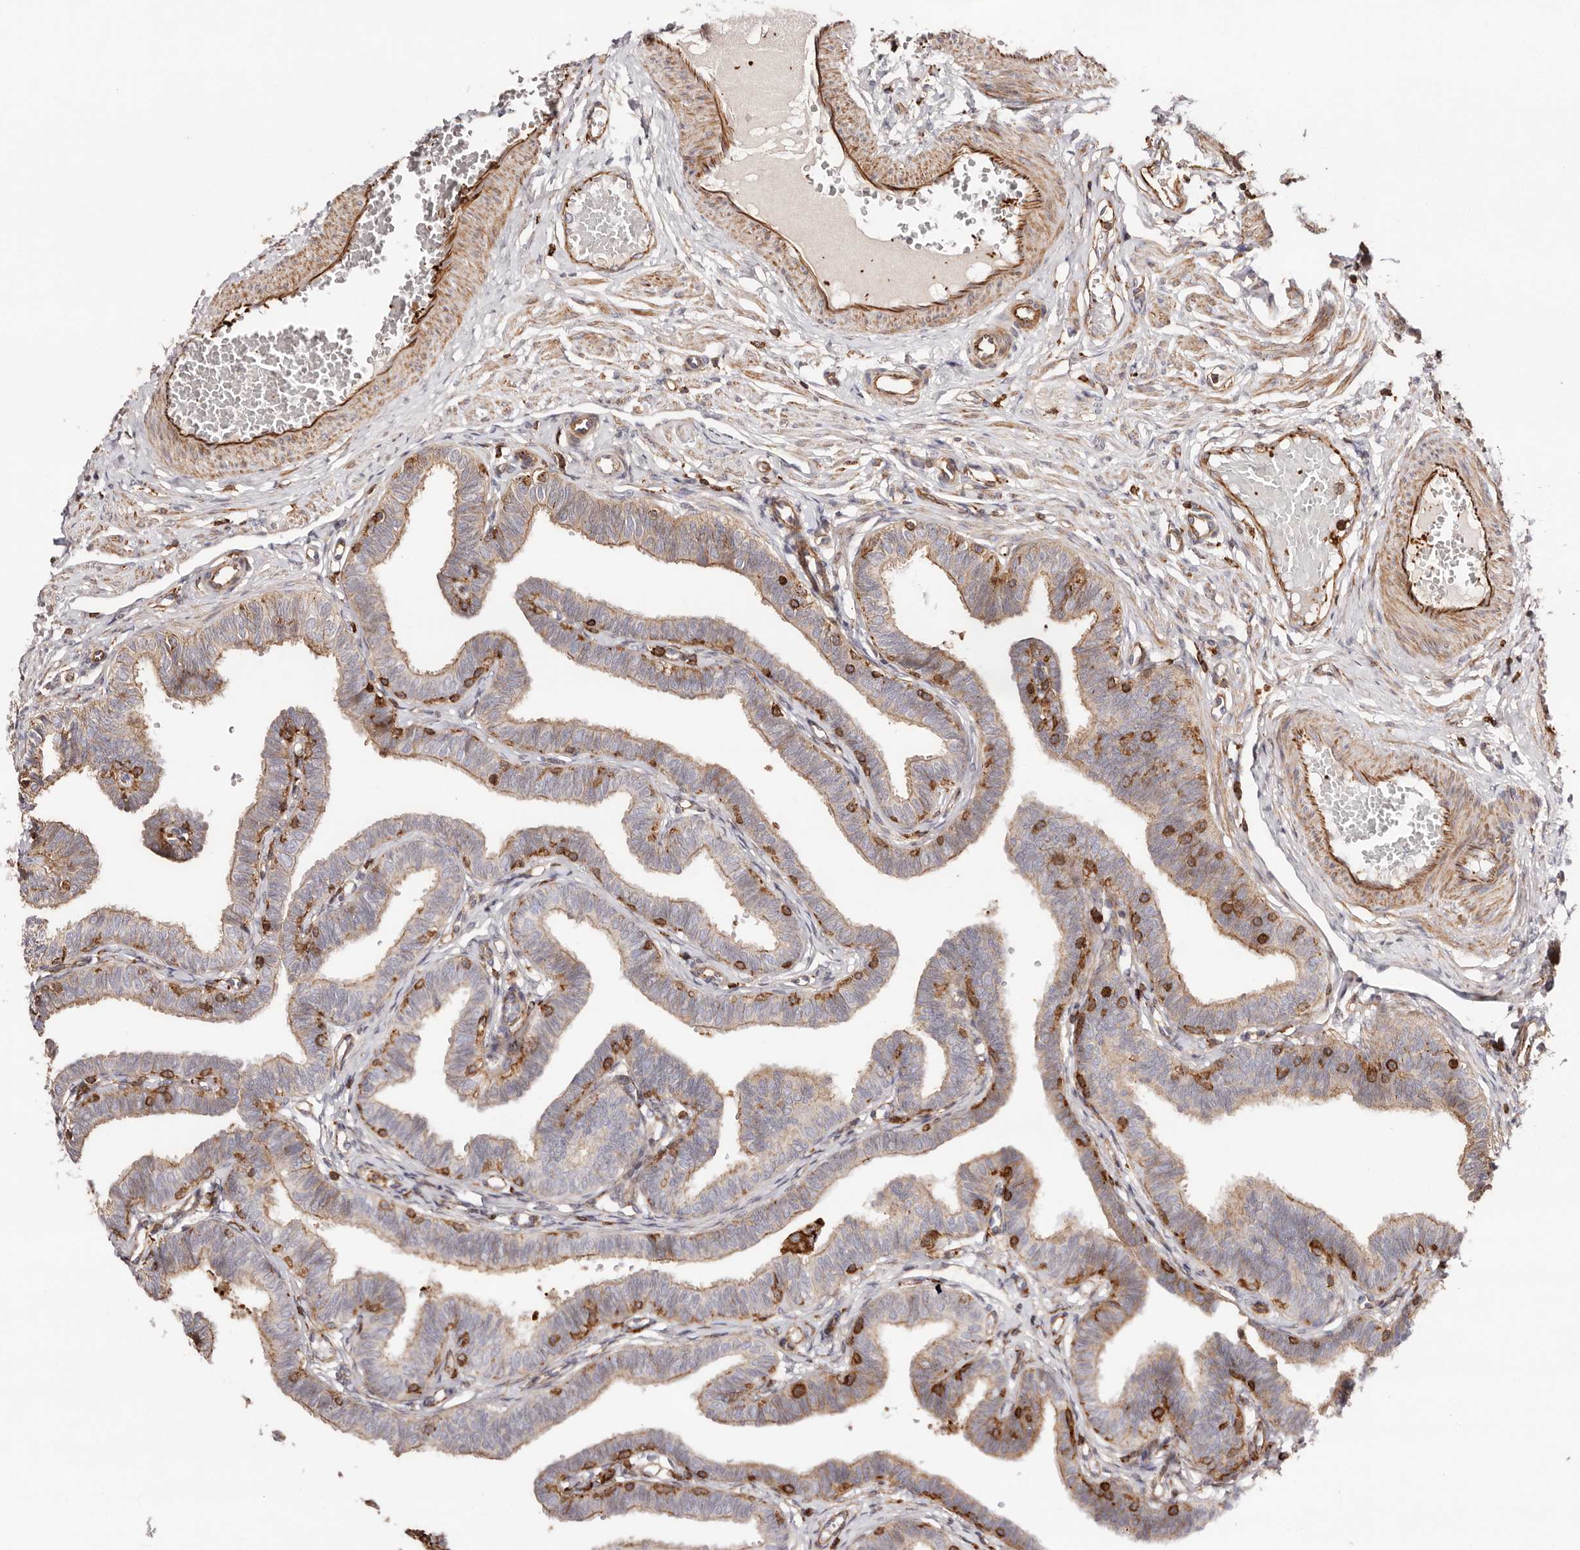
{"staining": {"intensity": "moderate", "quantity": ">75%", "location": "cytoplasmic/membranous"}, "tissue": "fallopian tube", "cell_type": "Glandular cells", "image_type": "normal", "snomed": [{"axis": "morphology", "description": "Normal tissue, NOS"}, {"axis": "topography", "description": "Fallopian tube"}, {"axis": "topography", "description": "Ovary"}], "caption": "Immunohistochemical staining of unremarkable human fallopian tube demonstrates >75% levels of moderate cytoplasmic/membranous protein expression in approximately >75% of glandular cells. (DAB (3,3'-diaminobenzidine) IHC, brown staining for protein, blue staining for nuclei).", "gene": "PTPN22", "patient": {"sex": "female", "age": 23}}